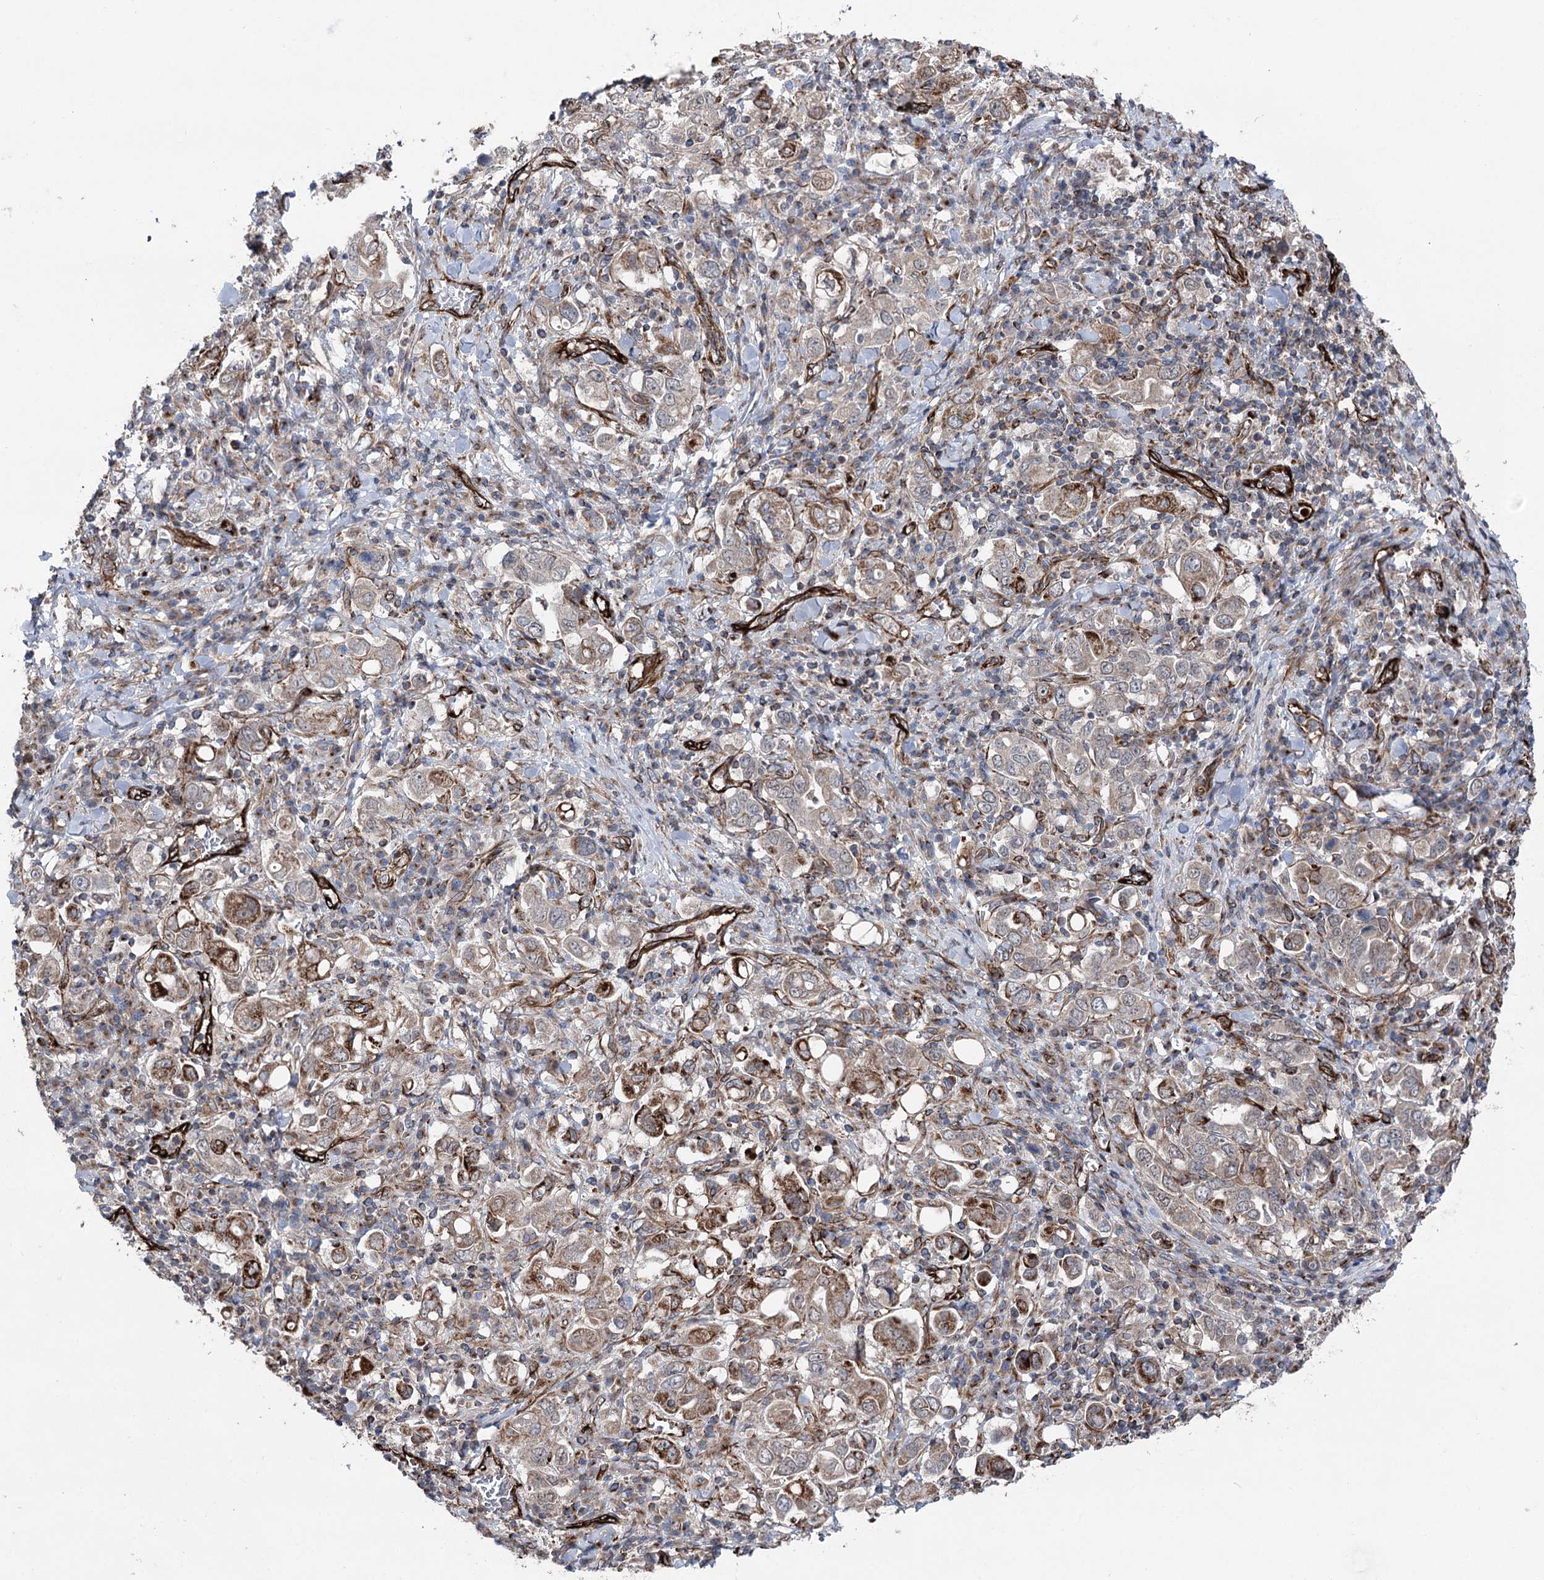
{"staining": {"intensity": "moderate", "quantity": "<25%", "location": "cytoplasmic/membranous"}, "tissue": "stomach cancer", "cell_type": "Tumor cells", "image_type": "cancer", "snomed": [{"axis": "morphology", "description": "Adenocarcinoma, NOS"}, {"axis": "topography", "description": "Stomach, upper"}], "caption": "Adenocarcinoma (stomach) tissue displays moderate cytoplasmic/membranous positivity in approximately <25% of tumor cells, visualized by immunohistochemistry.", "gene": "MIB1", "patient": {"sex": "male", "age": 62}}